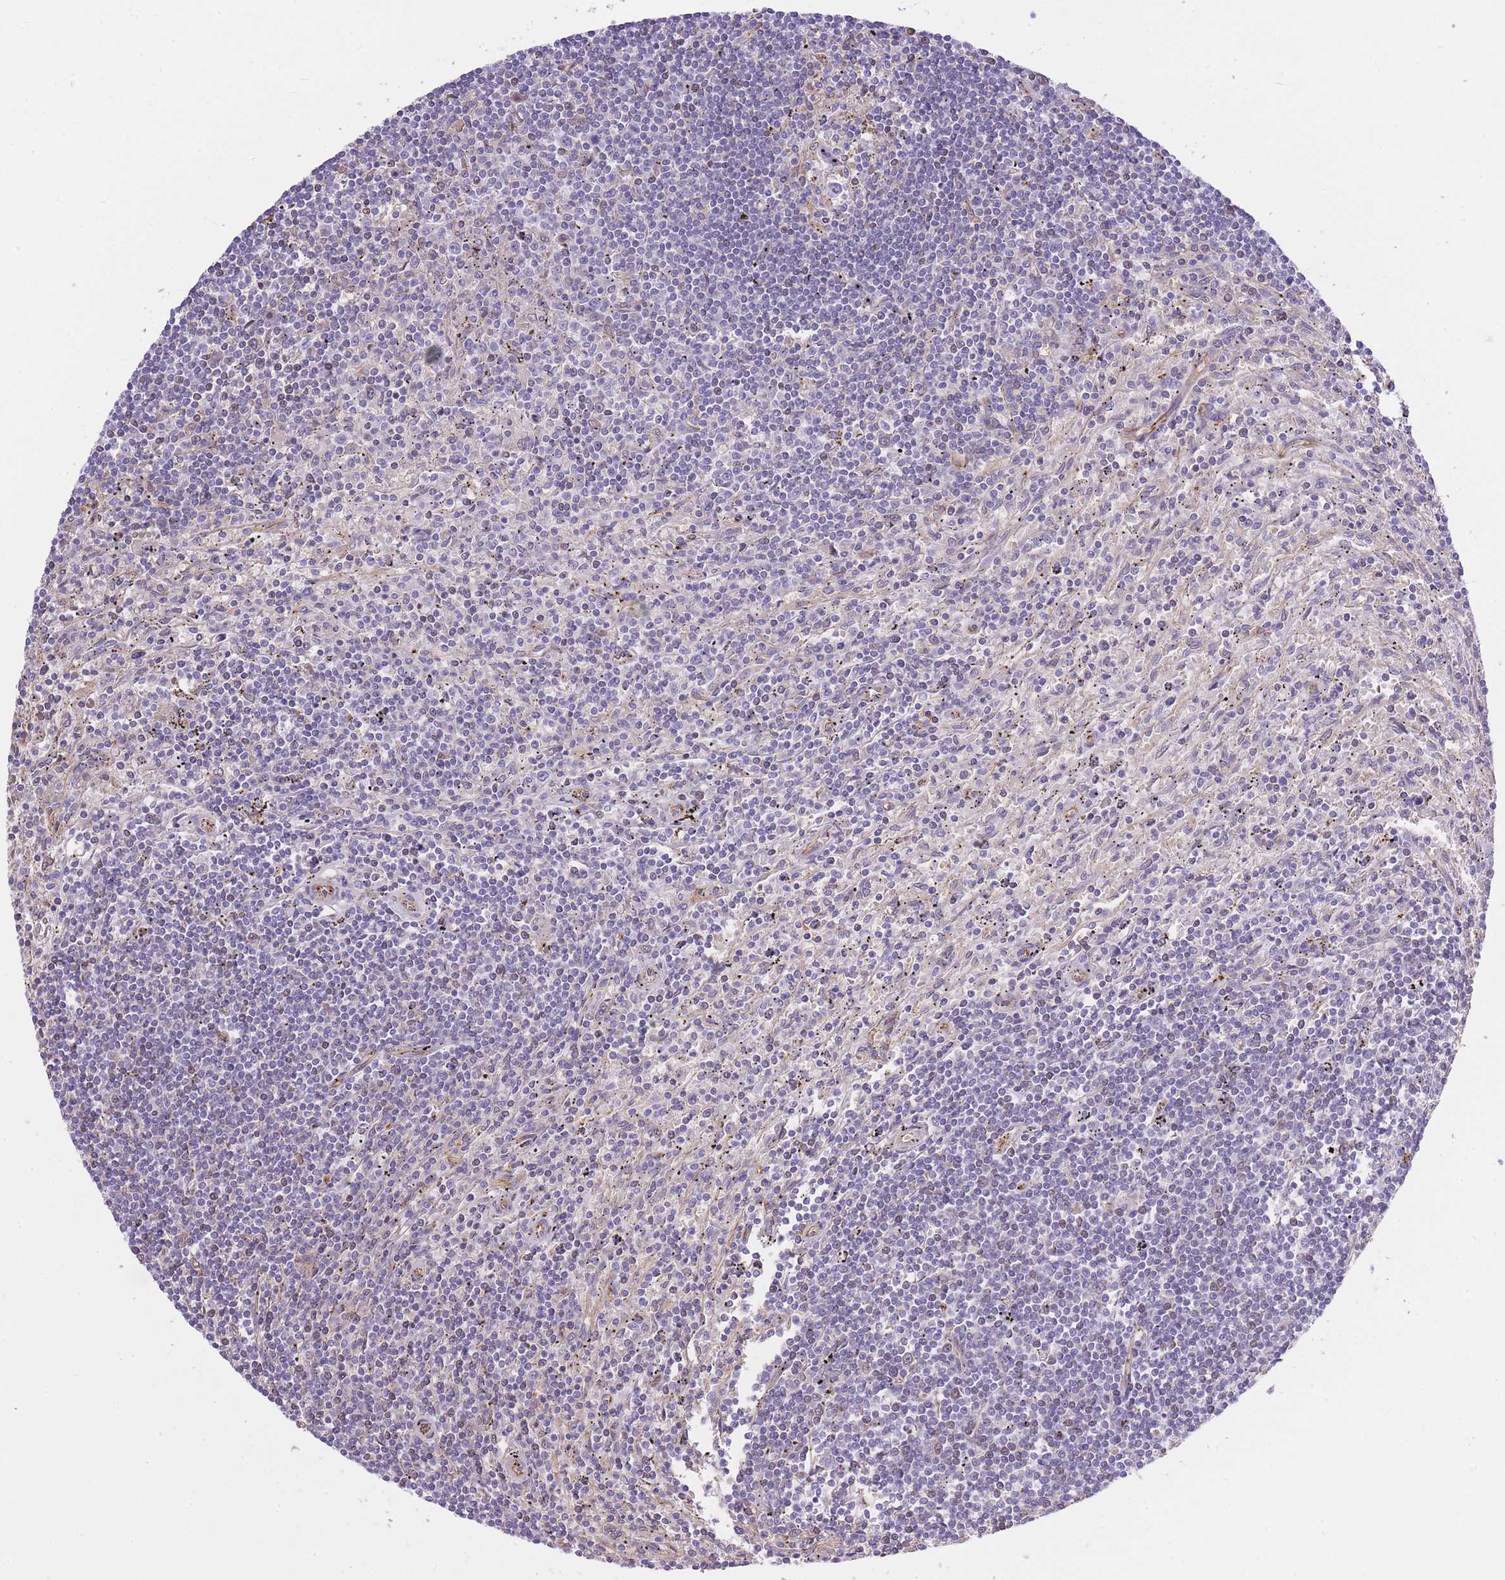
{"staining": {"intensity": "negative", "quantity": "none", "location": "none"}, "tissue": "lymphoma", "cell_type": "Tumor cells", "image_type": "cancer", "snomed": [{"axis": "morphology", "description": "Malignant lymphoma, non-Hodgkin's type, Low grade"}, {"axis": "topography", "description": "Spleen"}], "caption": "This is an IHC image of malignant lymphoma, non-Hodgkin's type (low-grade). There is no expression in tumor cells.", "gene": "MEIOSIN", "patient": {"sex": "male", "age": 76}}